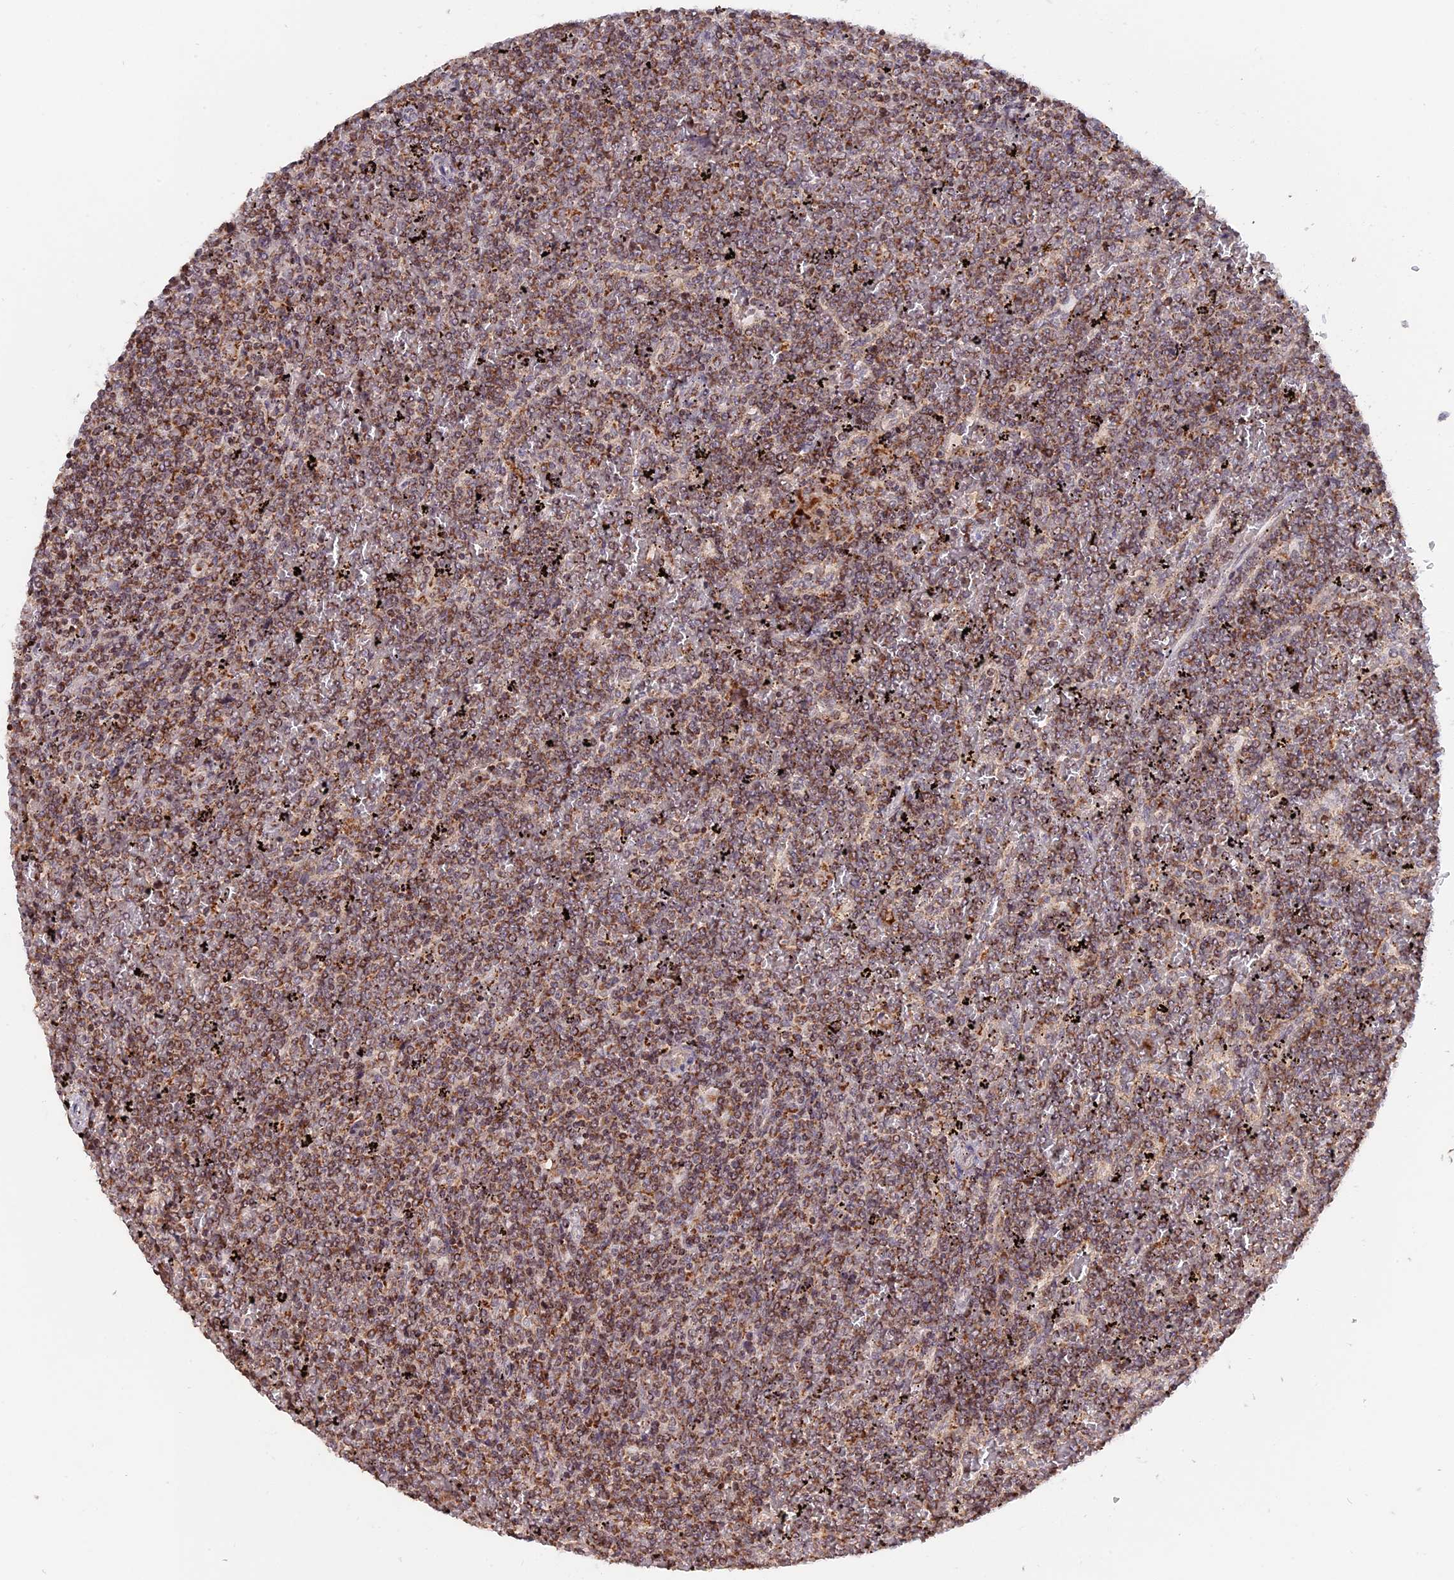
{"staining": {"intensity": "moderate", "quantity": ">75%", "location": "cytoplasmic/membranous"}, "tissue": "lymphoma", "cell_type": "Tumor cells", "image_type": "cancer", "snomed": [{"axis": "morphology", "description": "Malignant lymphoma, non-Hodgkin's type, Low grade"}, {"axis": "topography", "description": "Spleen"}], "caption": "This histopathology image reveals malignant lymphoma, non-Hodgkin's type (low-grade) stained with immunohistochemistry to label a protein in brown. The cytoplasmic/membranous of tumor cells show moderate positivity for the protein. Nuclei are counter-stained blue.", "gene": "MPV17L", "patient": {"sex": "female", "age": 19}}